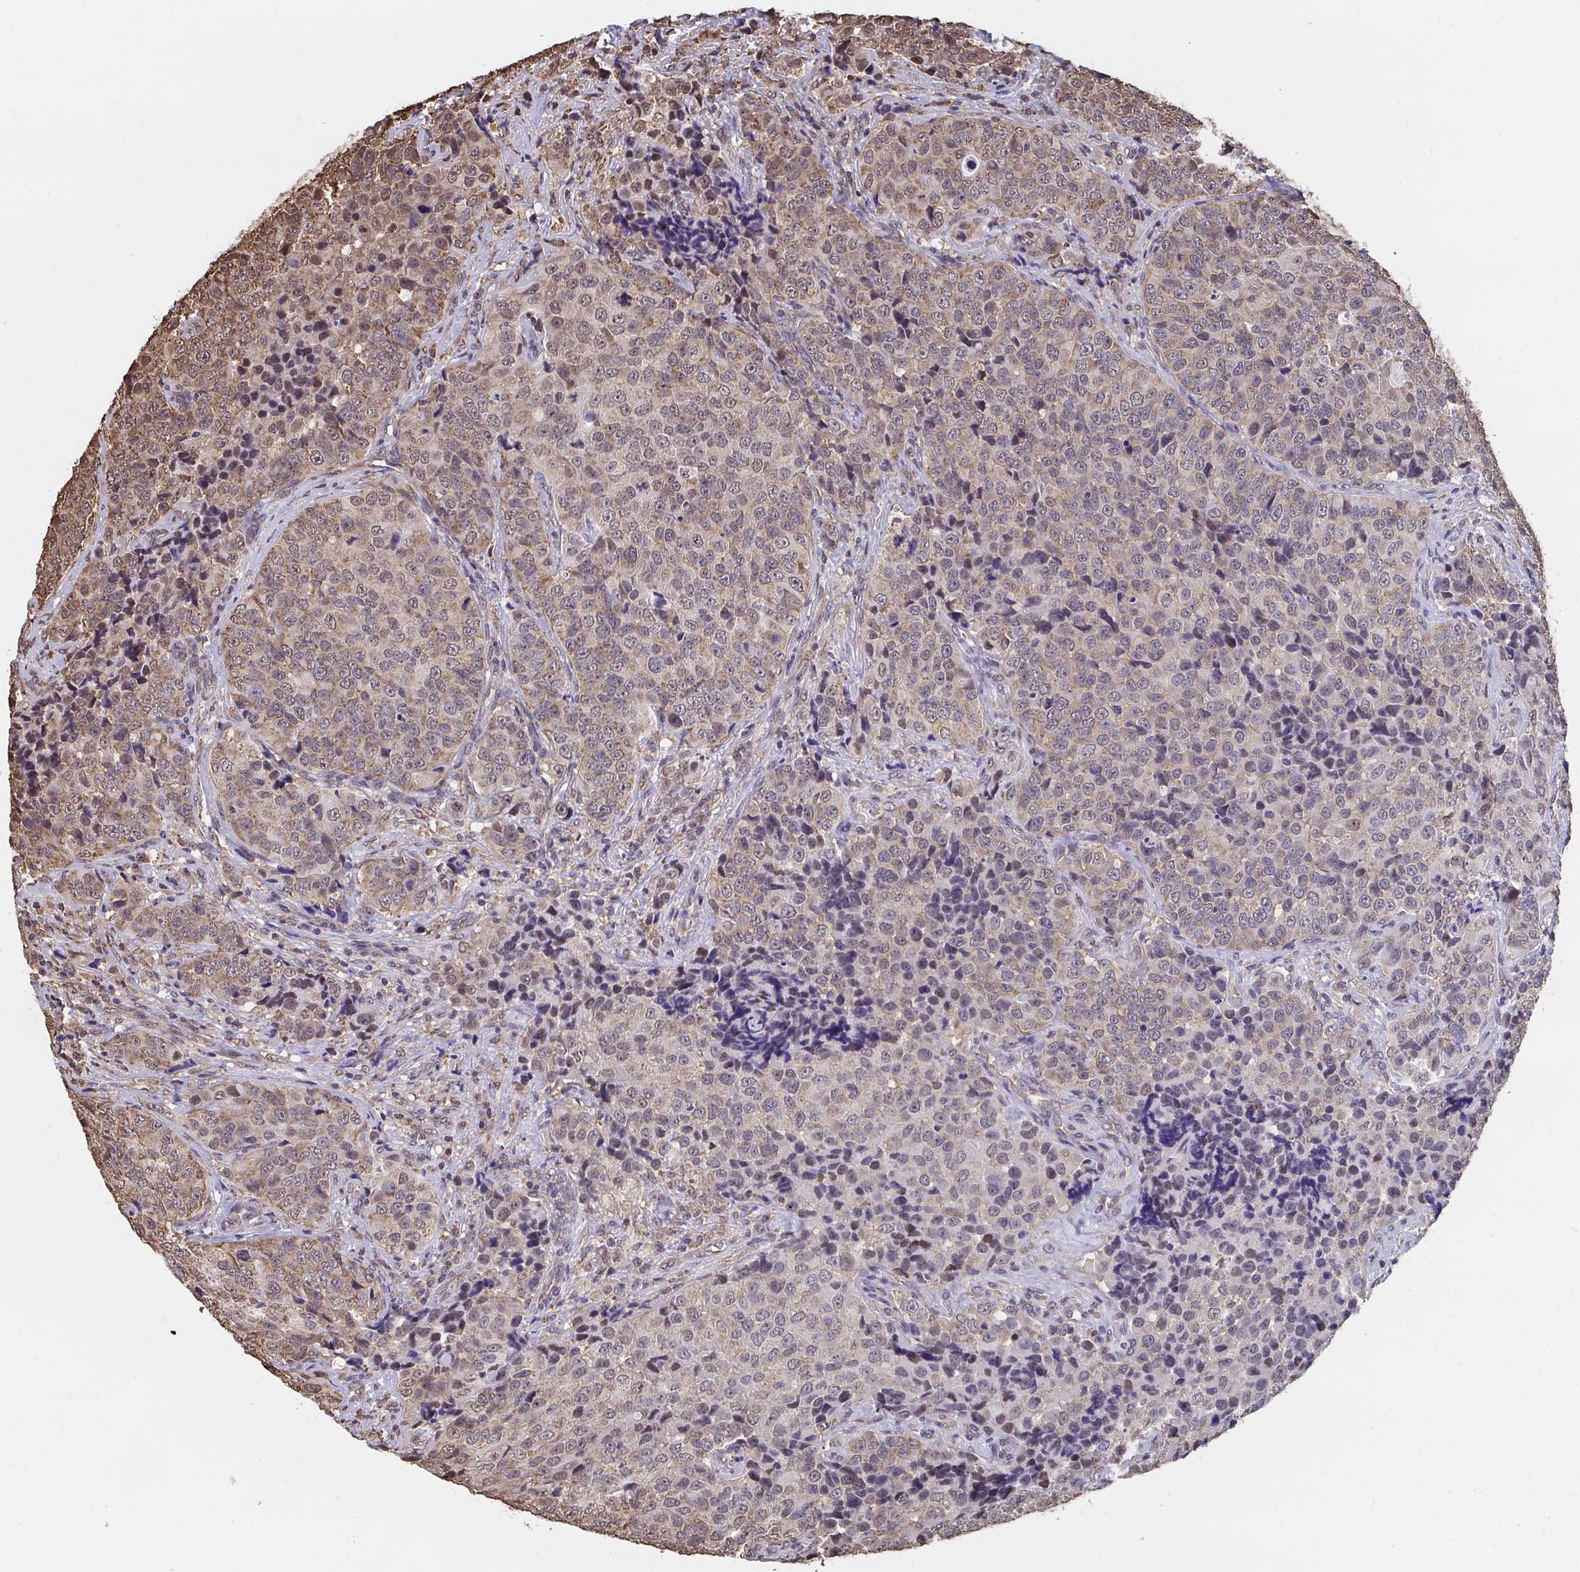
{"staining": {"intensity": "weak", "quantity": ">75%", "location": "cytoplasmic/membranous,nuclear"}, "tissue": "urothelial cancer", "cell_type": "Tumor cells", "image_type": "cancer", "snomed": [{"axis": "morphology", "description": "Urothelial carcinoma, NOS"}, {"axis": "topography", "description": "Urinary bladder"}], "caption": "IHC image of neoplastic tissue: transitional cell carcinoma stained using immunohistochemistry (IHC) demonstrates low levels of weak protein expression localized specifically in the cytoplasmic/membranous and nuclear of tumor cells, appearing as a cytoplasmic/membranous and nuclear brown color.", "gene": "SYNCRIP", "patient": {"sex": "male", "age": 52}}